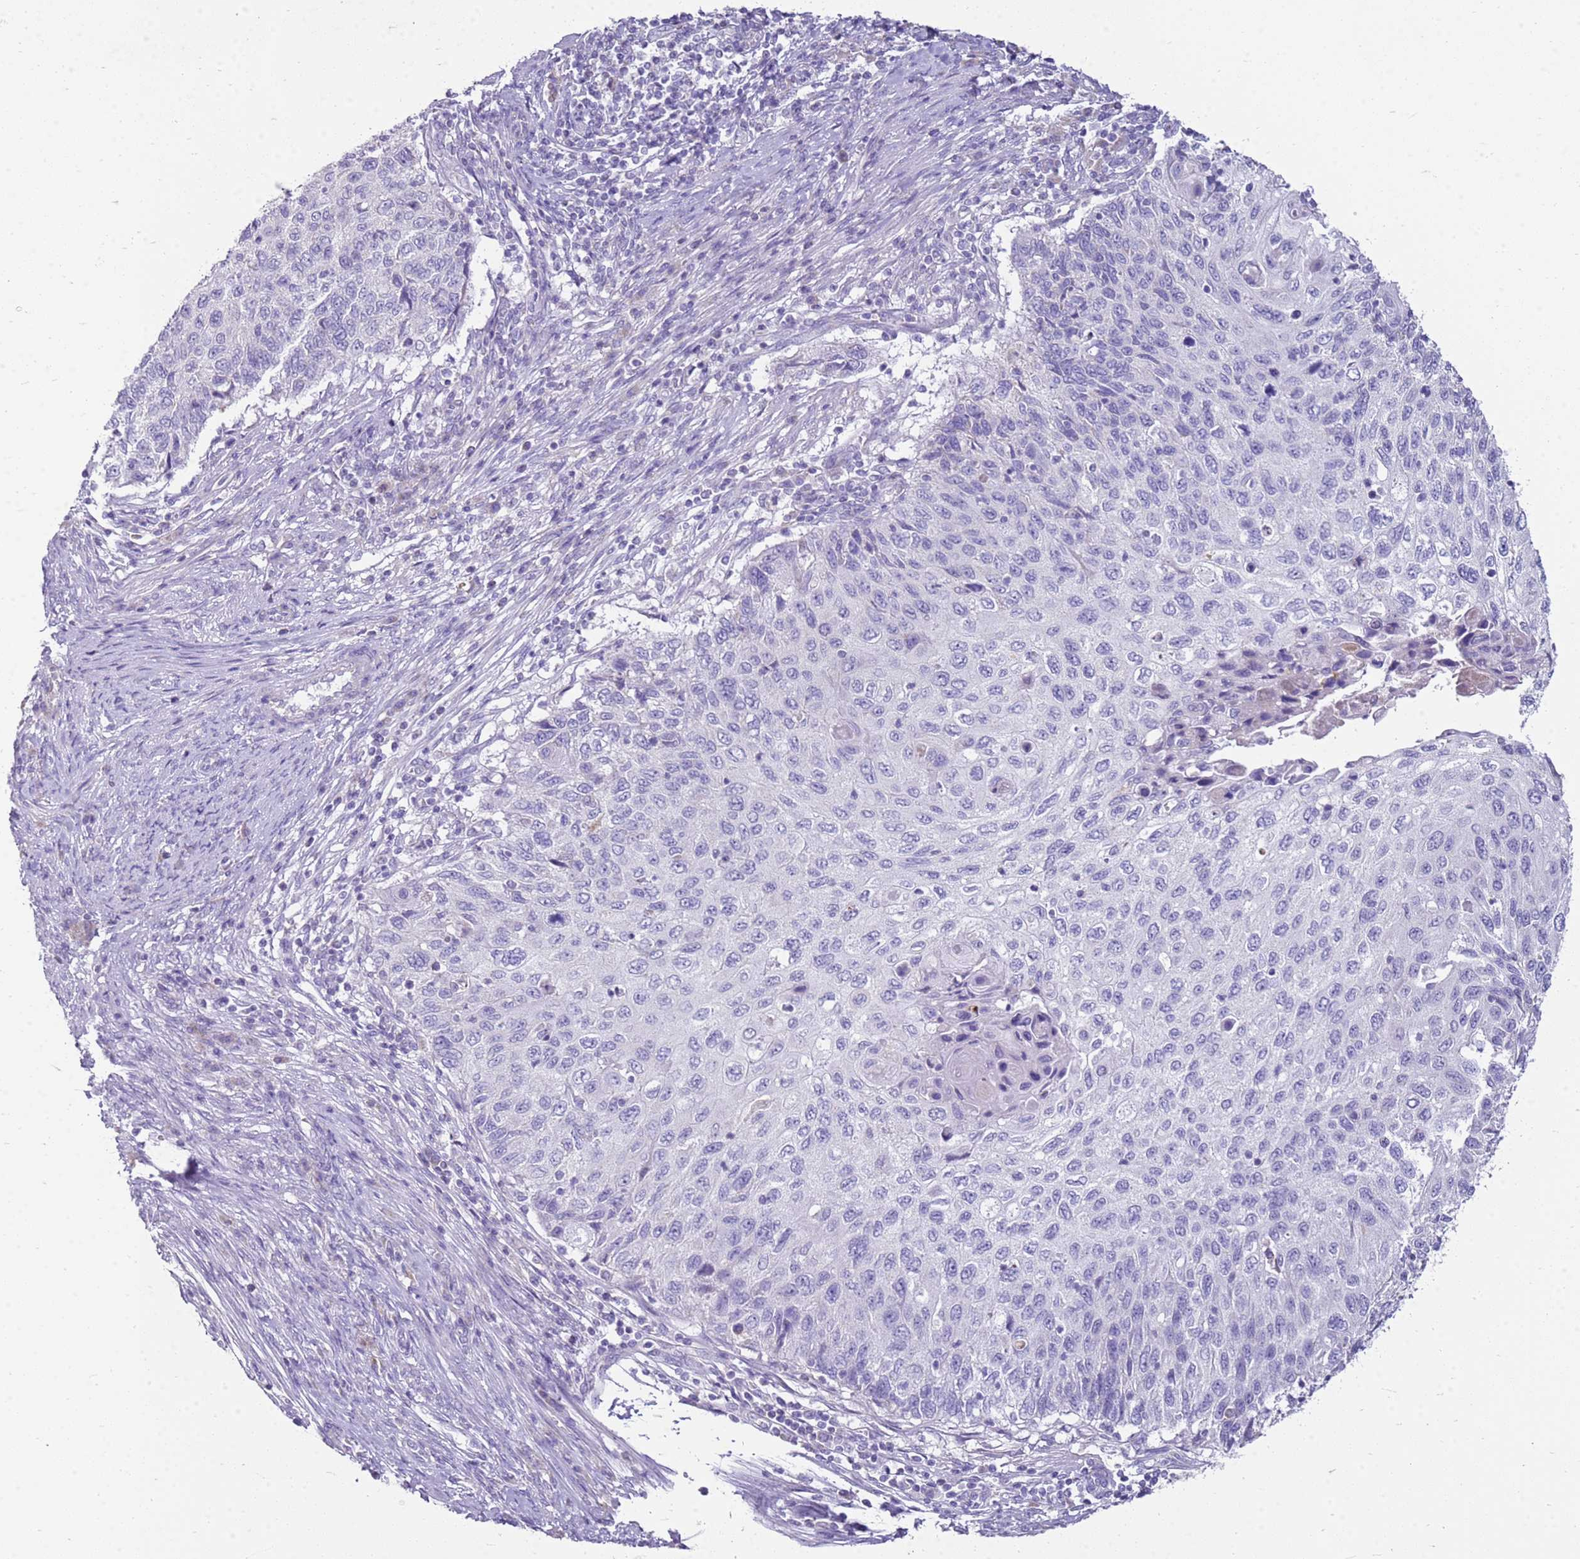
{"staining": {"intensity": "negative", "quantity": "none", "location": "none"}, "tissue": "cervical cancer", "cell_type": "Tumor cells", "image_type": "cancer", "snomed": [{"axis": "morphology", "description": "Squamous cell carcinoma, NOS"}, {"axis": "topography", "description": "Cervix"}], "caption": "Immunohistochemical staining of cervical cancer (squamous cell carcinoma) displays no significant staining in tumor cells.", "gene": "FABP2", "patient": {"sex": "female", "age": 70}}